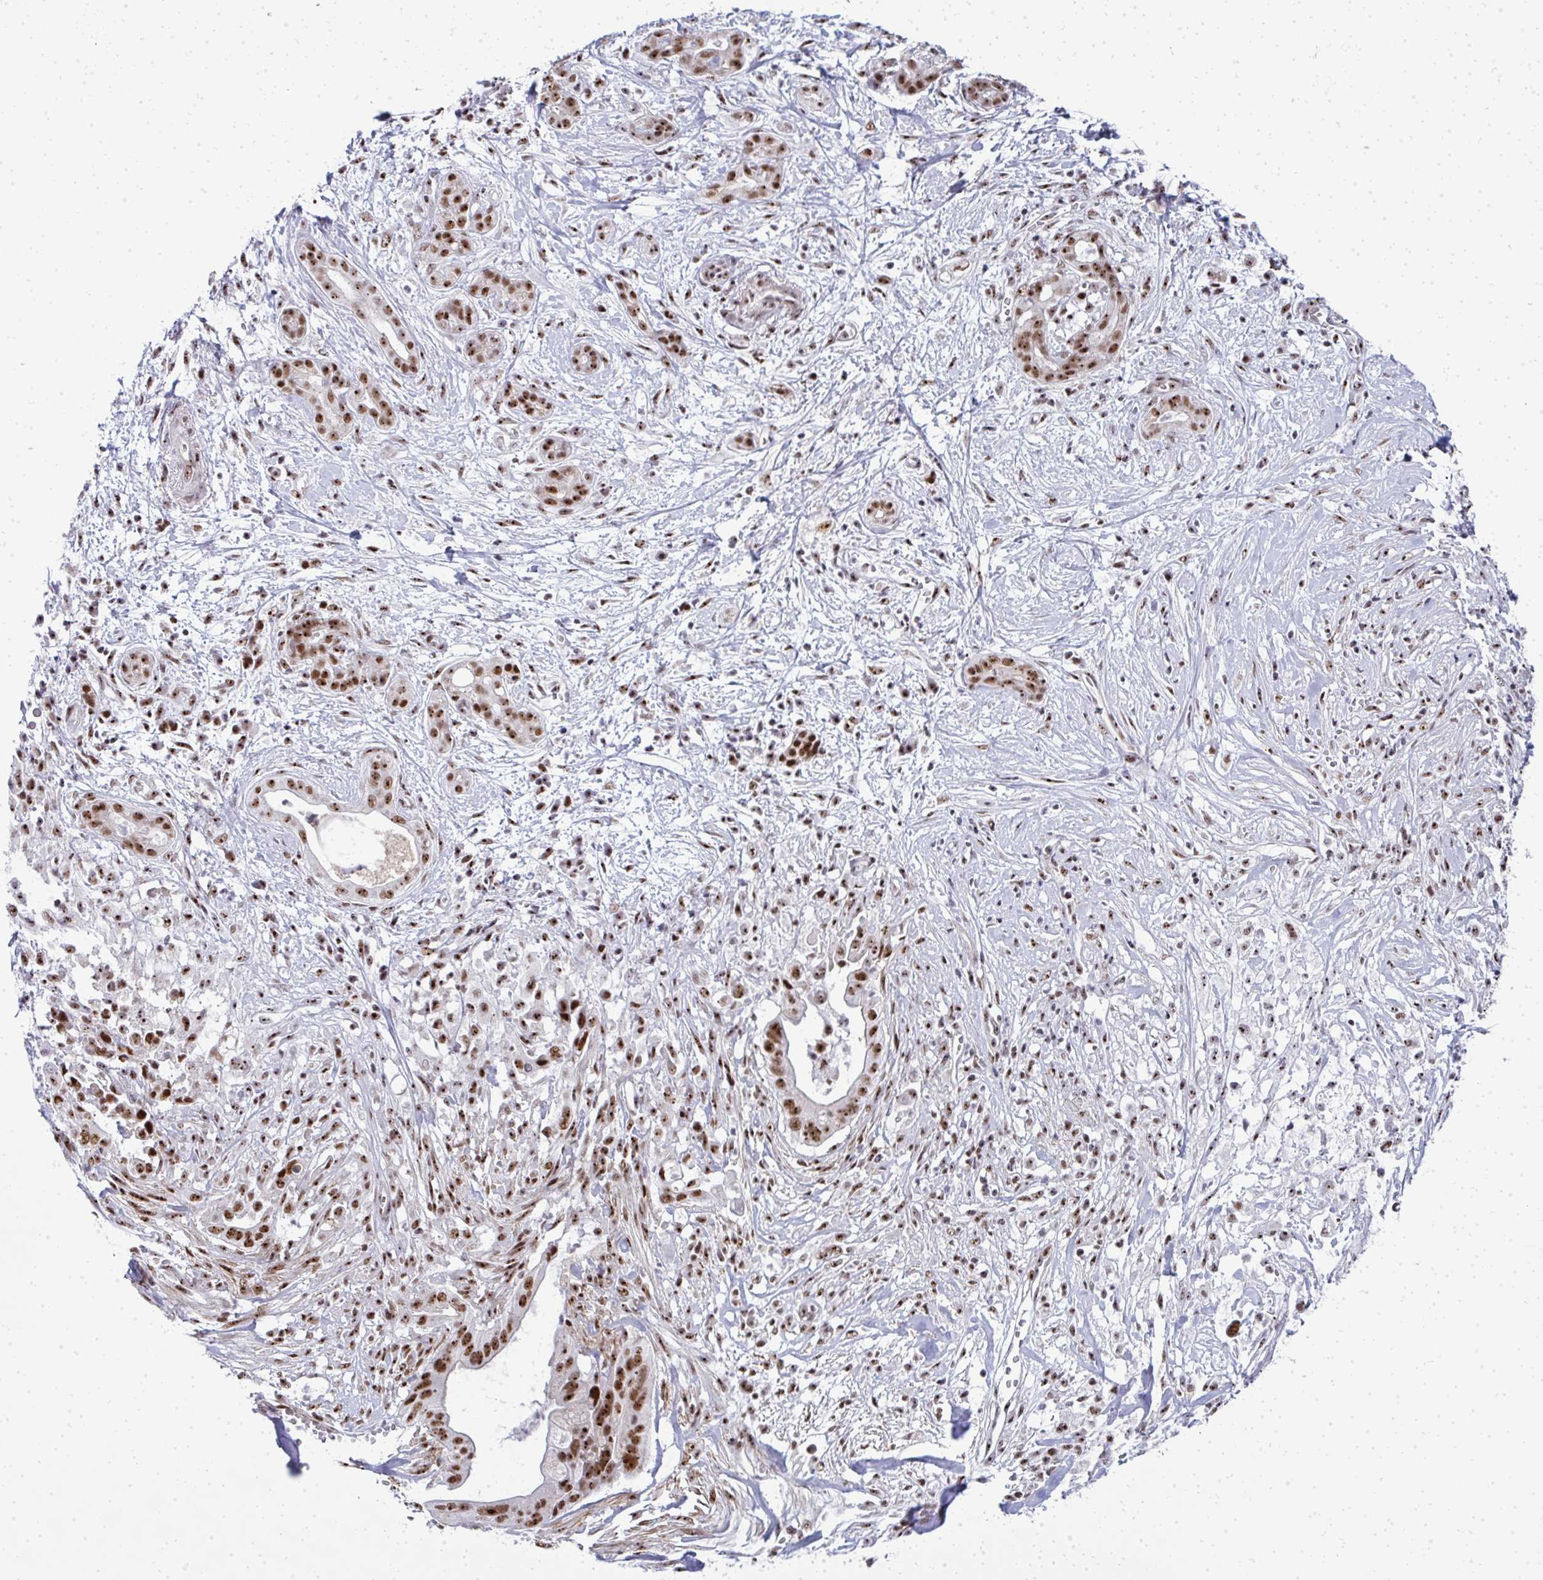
{"staining": {"intensity": "moderate", "quantity": ">75%", "location": "nuclear"}, "tissue": "pancreatic cancer", "cell_type": "Tumor cells", "image_type": "cancer", "snomed": [{"axis": "morphology", "description": "Adenocarcinoma, NOS"}, {"axis": "topography", "description": "Pancreas"}], "caption": "Pancreatic cancer (adenocarcinoma) stained with immunohistochemistry shows moderate nuclear staining in approximately >75% of tumor cells.", "gene": "SIRT7", "patient": {"sex": "male", "age": 61}}